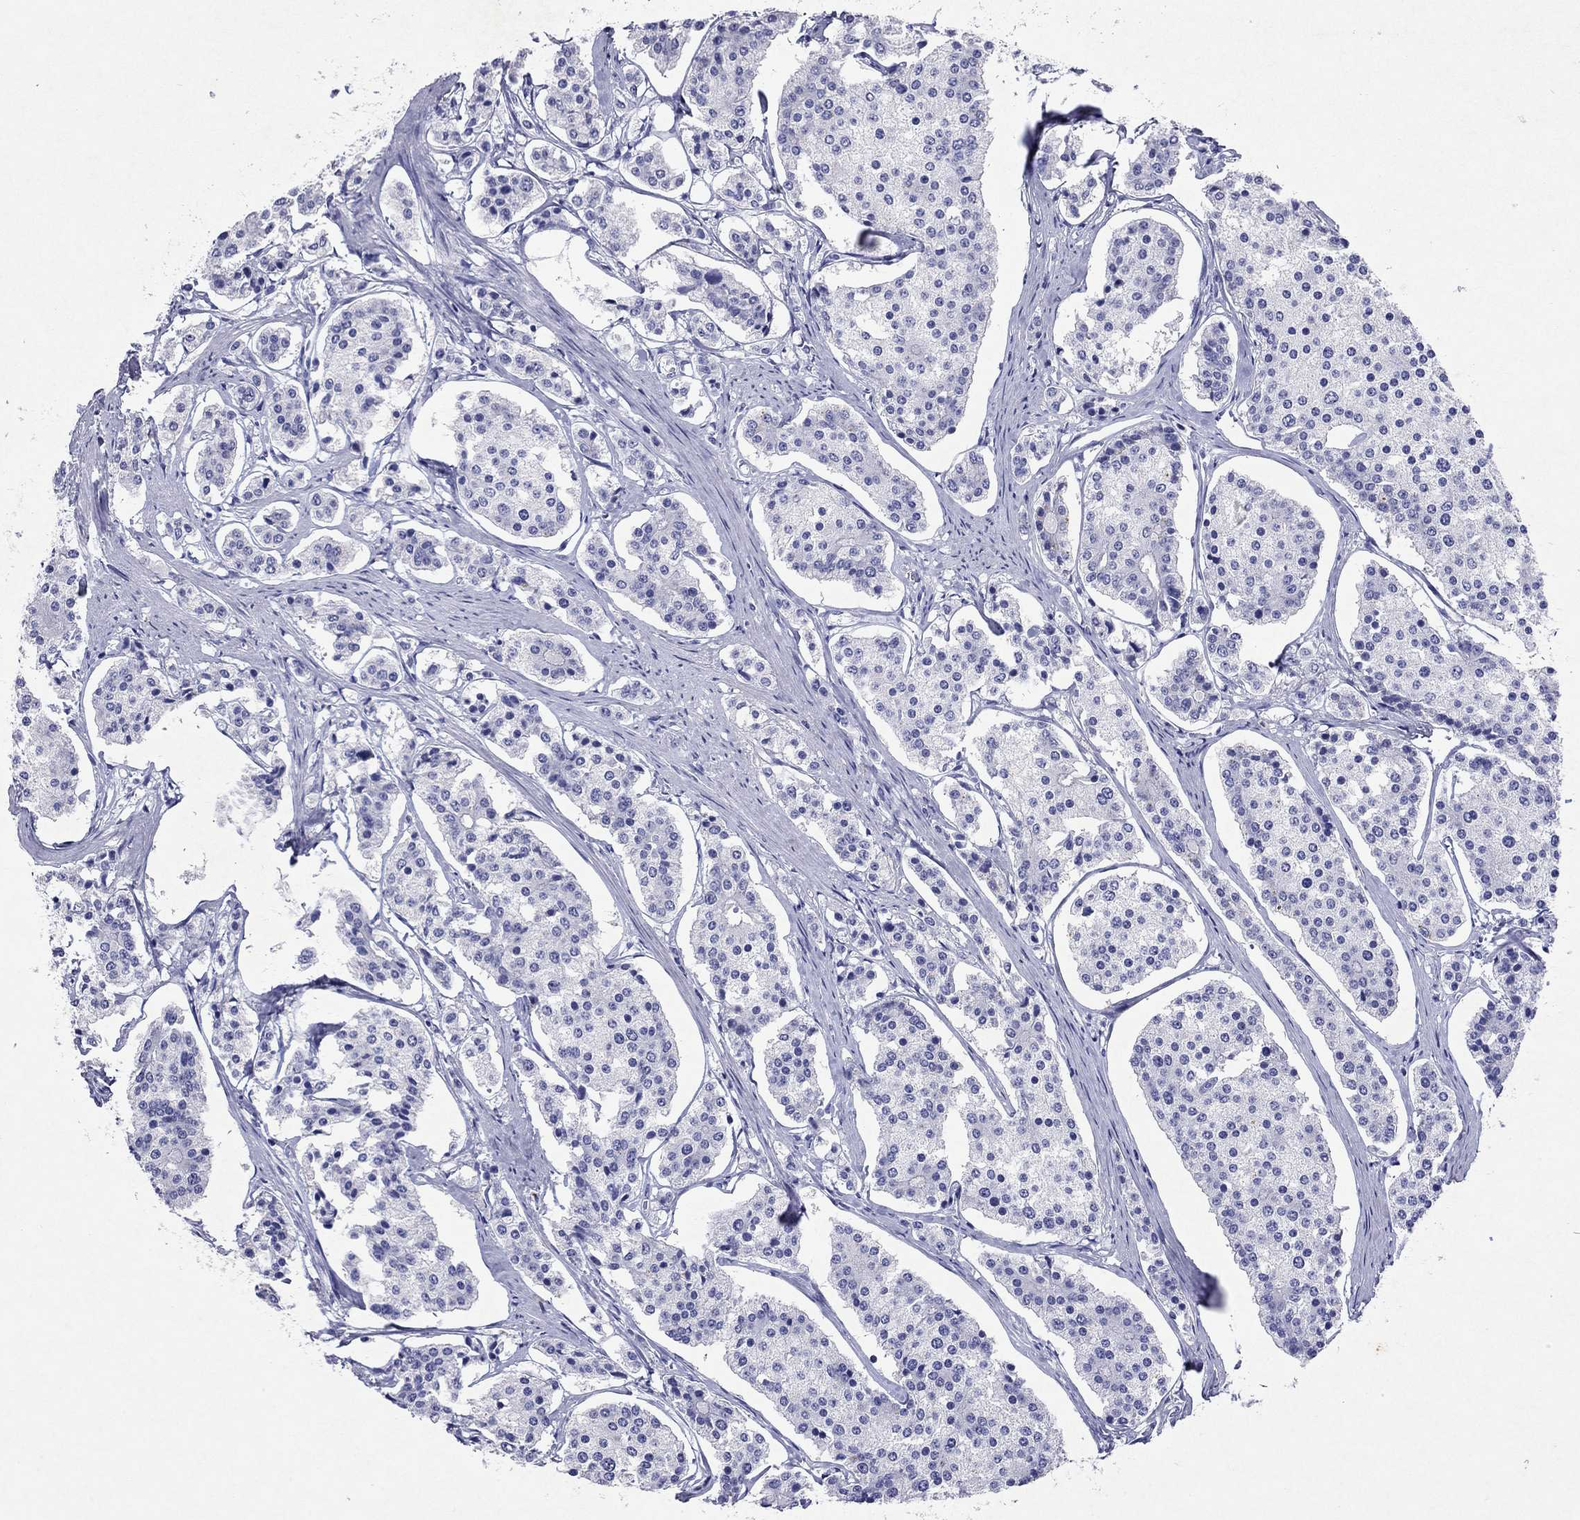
{"staining": {"intensity": "negative", "quantity": "none", "location": "none"}, "tissue": "carcinoid", "cell_type": "Tumor cells", "image_type": "cancer", "snomed": [{"axis": "morphology", "description": "Carcinoid, malignant, NOS"}, {"axis": "topography", "description": "Small intestine"}], "caption": "The immunohistochemistry (IHC) image has no significant staining in tumor cells of carcinoid (malignant) tissue. (Brightfield microscopy of DAB (3,3'-diaminobenzidine) immunohistochemistry at high magnification).", "gene": "ARMC12", "patient": {"sex": "female", "age": 65}}